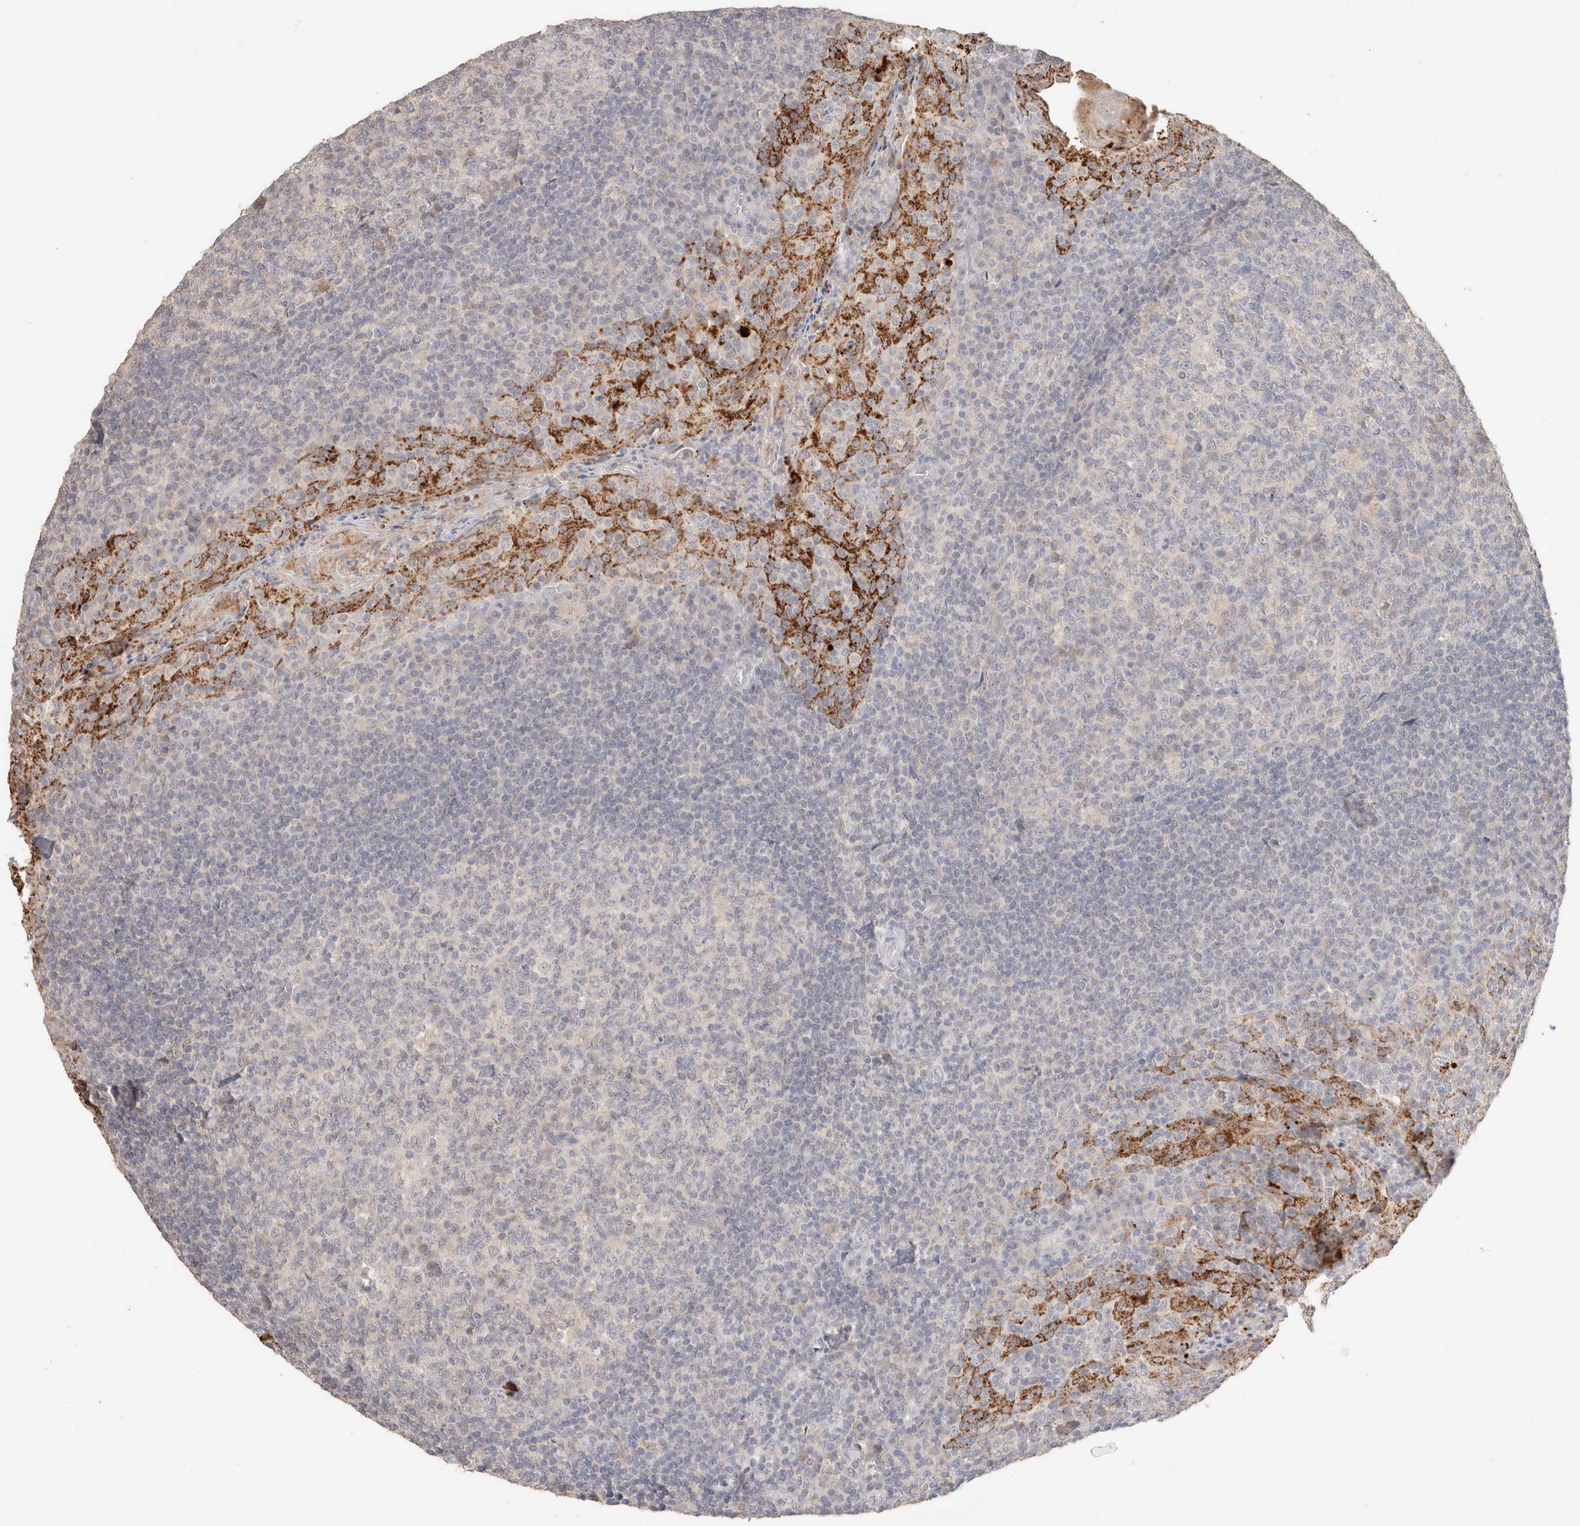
{"staining": {"intensity": "negative", "quantity": "none", "location": "none"}, "tissue": "tonsil", "cell_type": "Germinal center cells", "image_type": "normal", "snomed": [{"axis": "morphology", "description": "Normal tissue, NOS"}, {"axis": "topography", "description": "Tonsil"}], "caption": "An IHC histopathology image of normal tonsil is shown. There is no staining in germinal center cells of tonsil.", "gene": "TRIM41", "patient": {"sex": "male", "age": 17}}